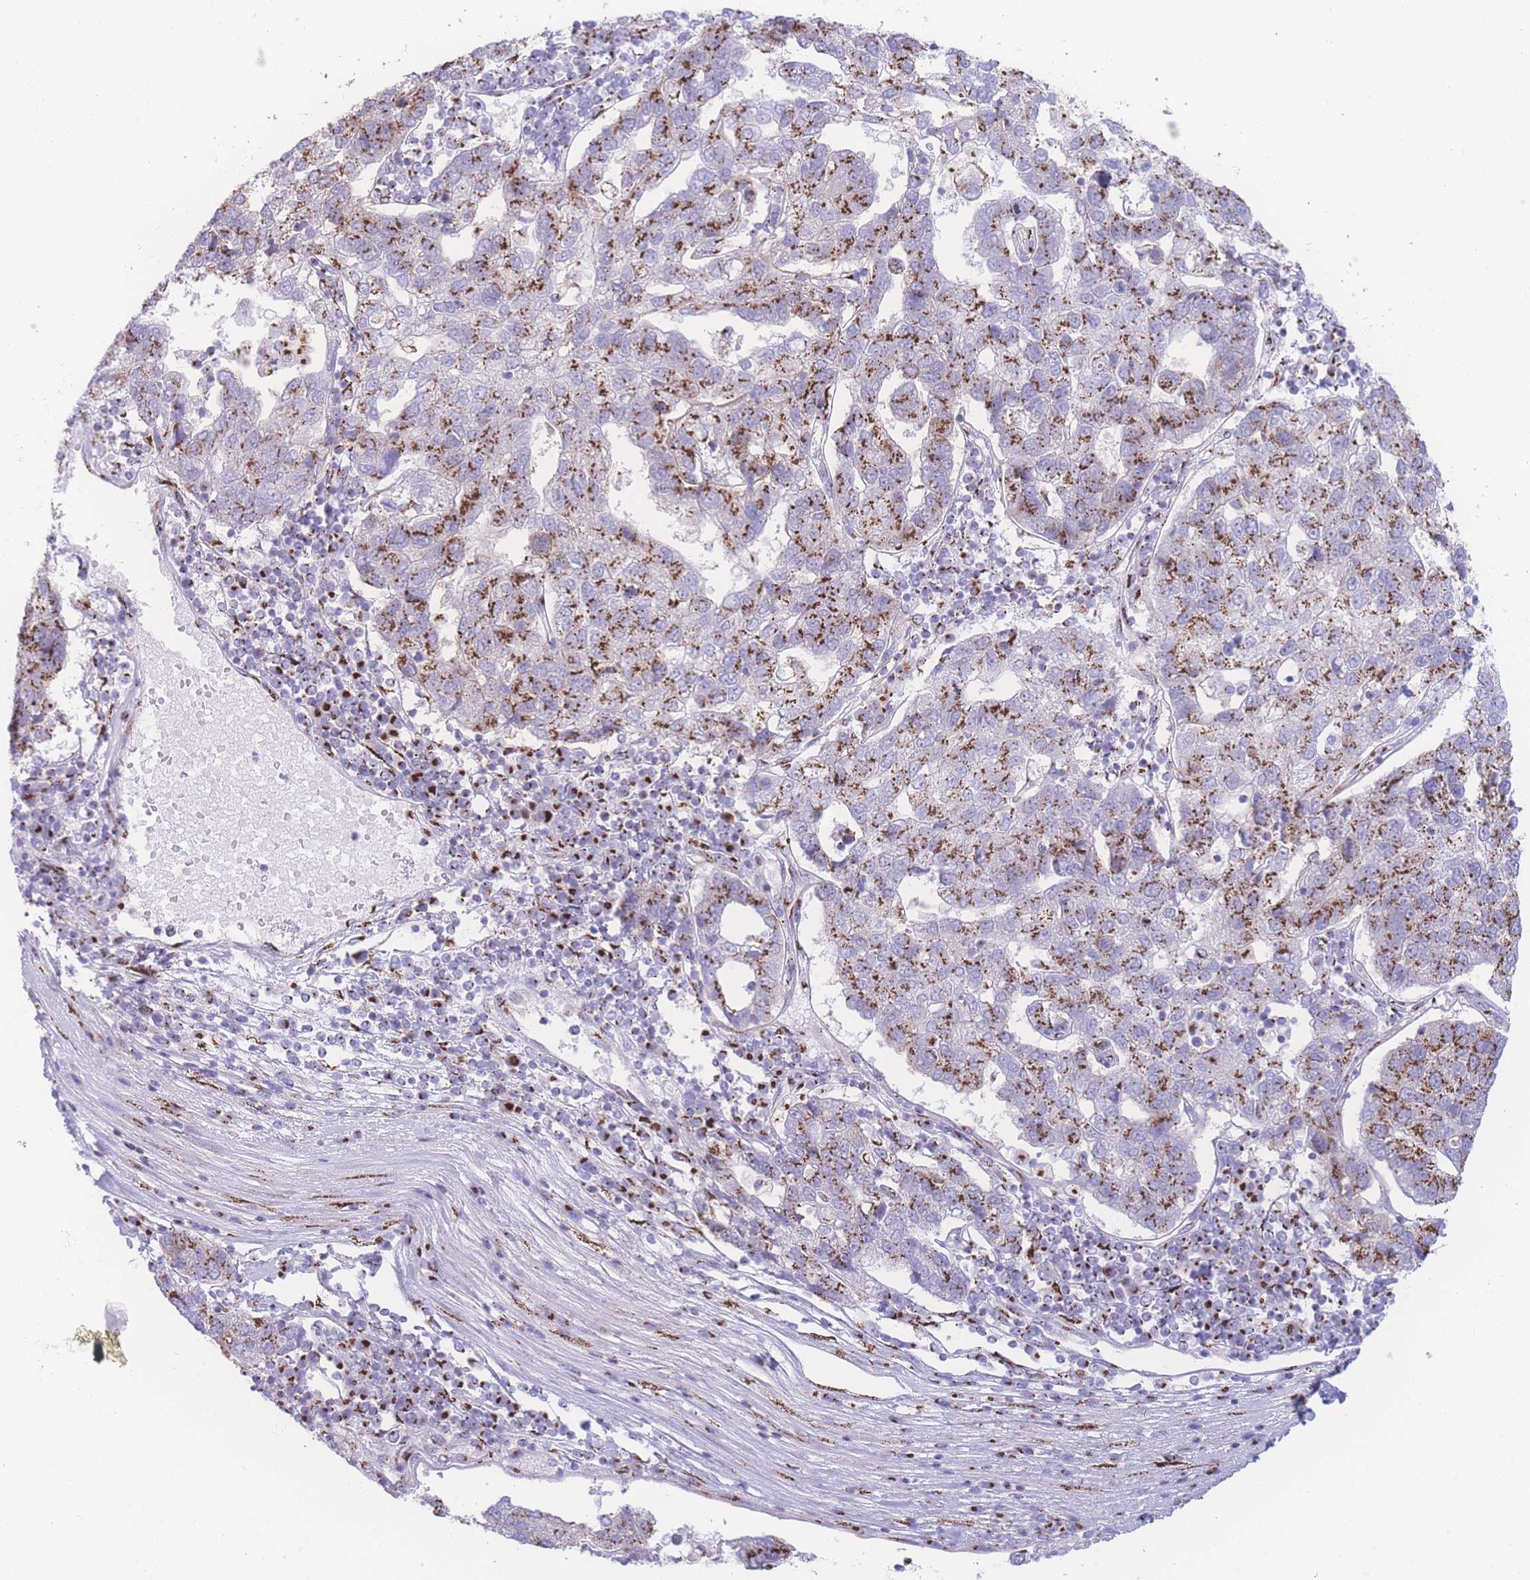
{"staining": {"intensity": "moderate", "quantity": ">75%", "location": "cytoplasmic/membranous"}, "tissue": "pancreatic cancer", "cell_type": "Tumor cells", "image_type": "cancer", "snomed": [{"axis": "morphology", "description": "Adenocarcinoma, NOS"}, {"axis": "topography", "description": "Pancreas"}], "caption": "Pancreatic cancer (adenocarcinoma) stained with a protein marker demonstrates moderate staining in tumor cells.", "gene": "GOLM2", "patient": {"sex": "female", "age": 61}}